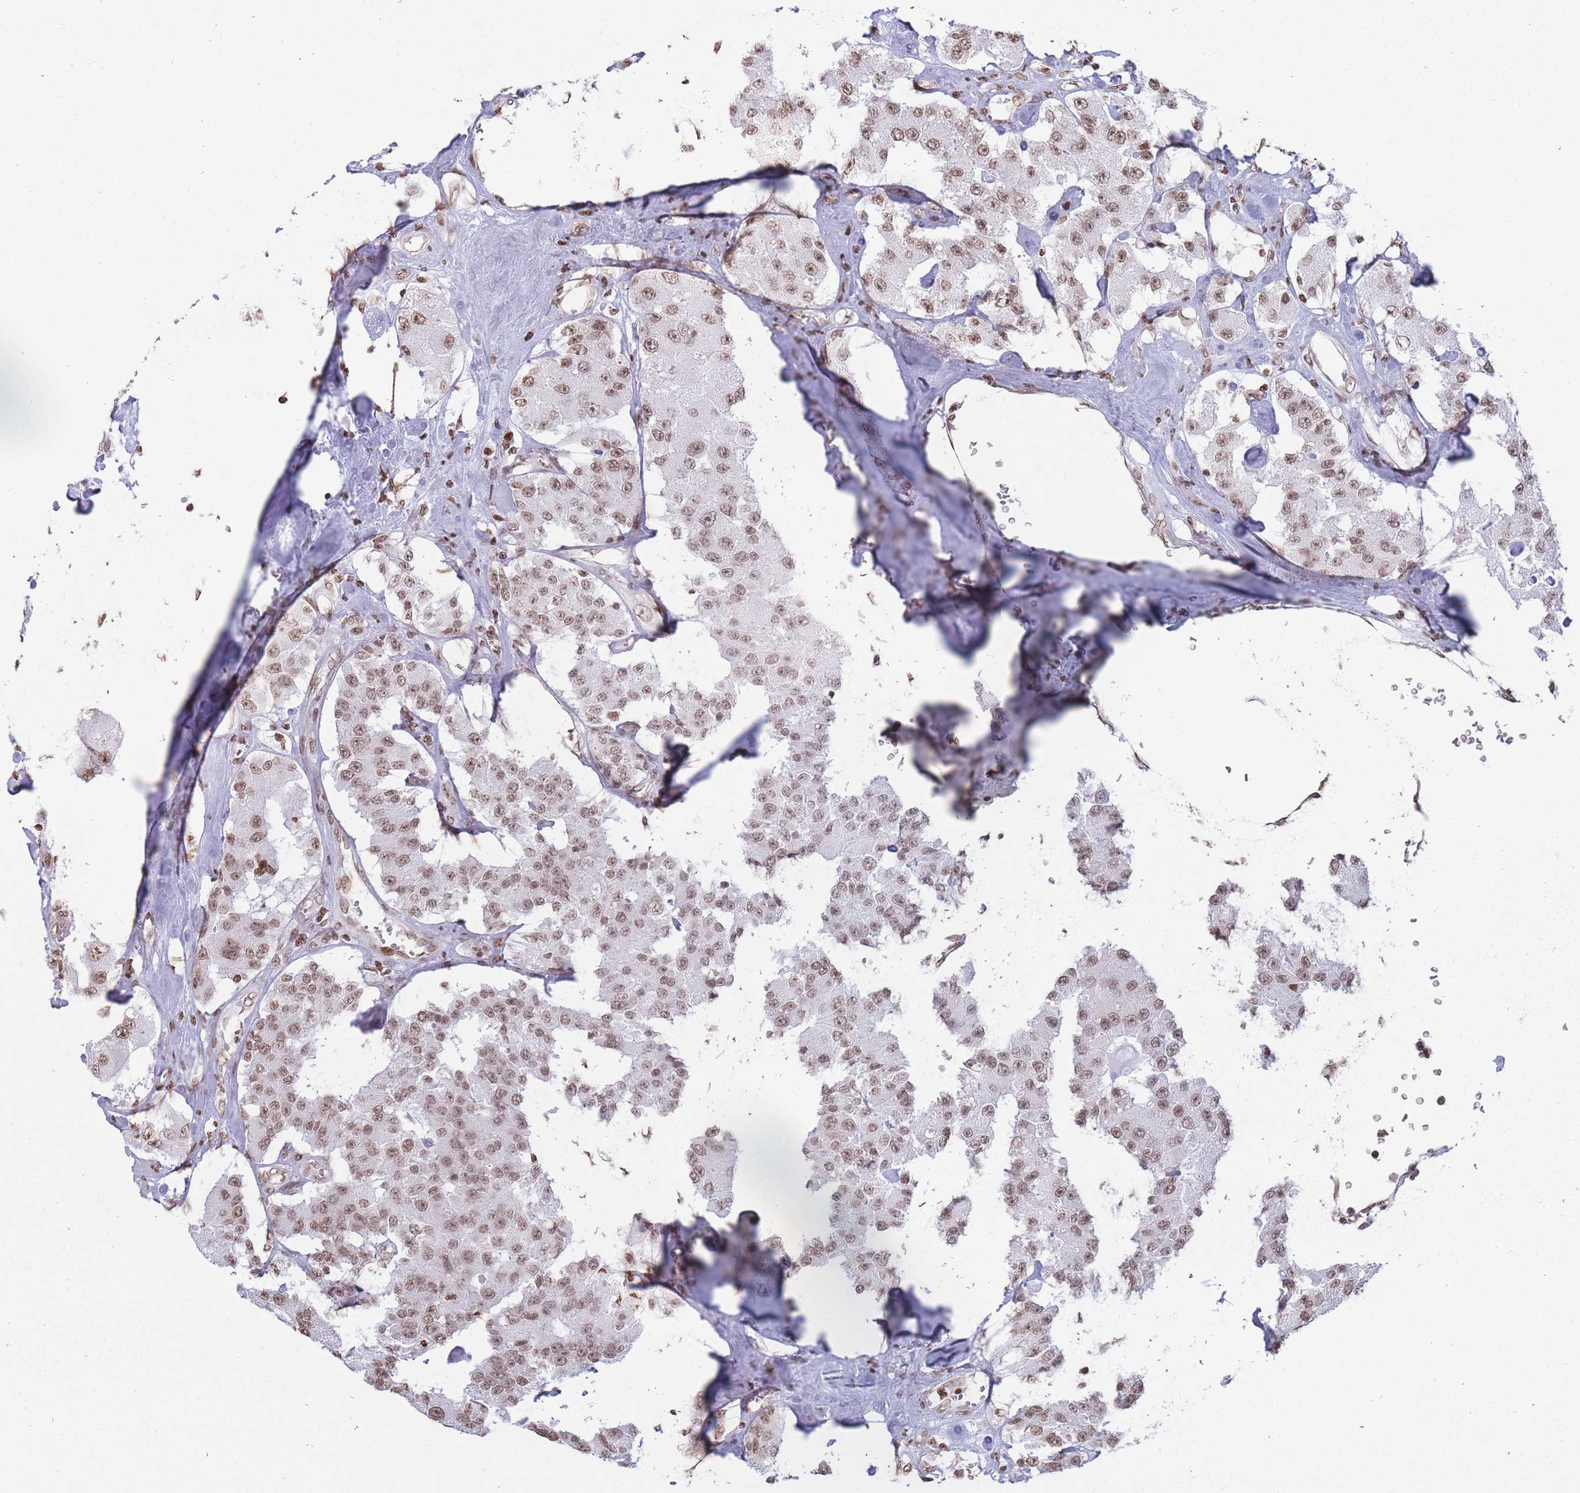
{"staining": {"intensity": "moderate", "quantity": ">75%", "location": "nuclear"}, "tissue": "carcinoid", "cell_type": "Tumor cells", "image_type": "cancer", "snomed": [{"axis": "morphology", "description": "Carcinoid, malignant, NOS"}, {"axis": "topography", "description": "Pancreas"}], "caption": "Protein staining demonstrates moderate nuclear staining in about >75% of tumor cells in carcinoid.", "gene": "SHISAL1", "patient": {"sex": "male", "age": 41}}